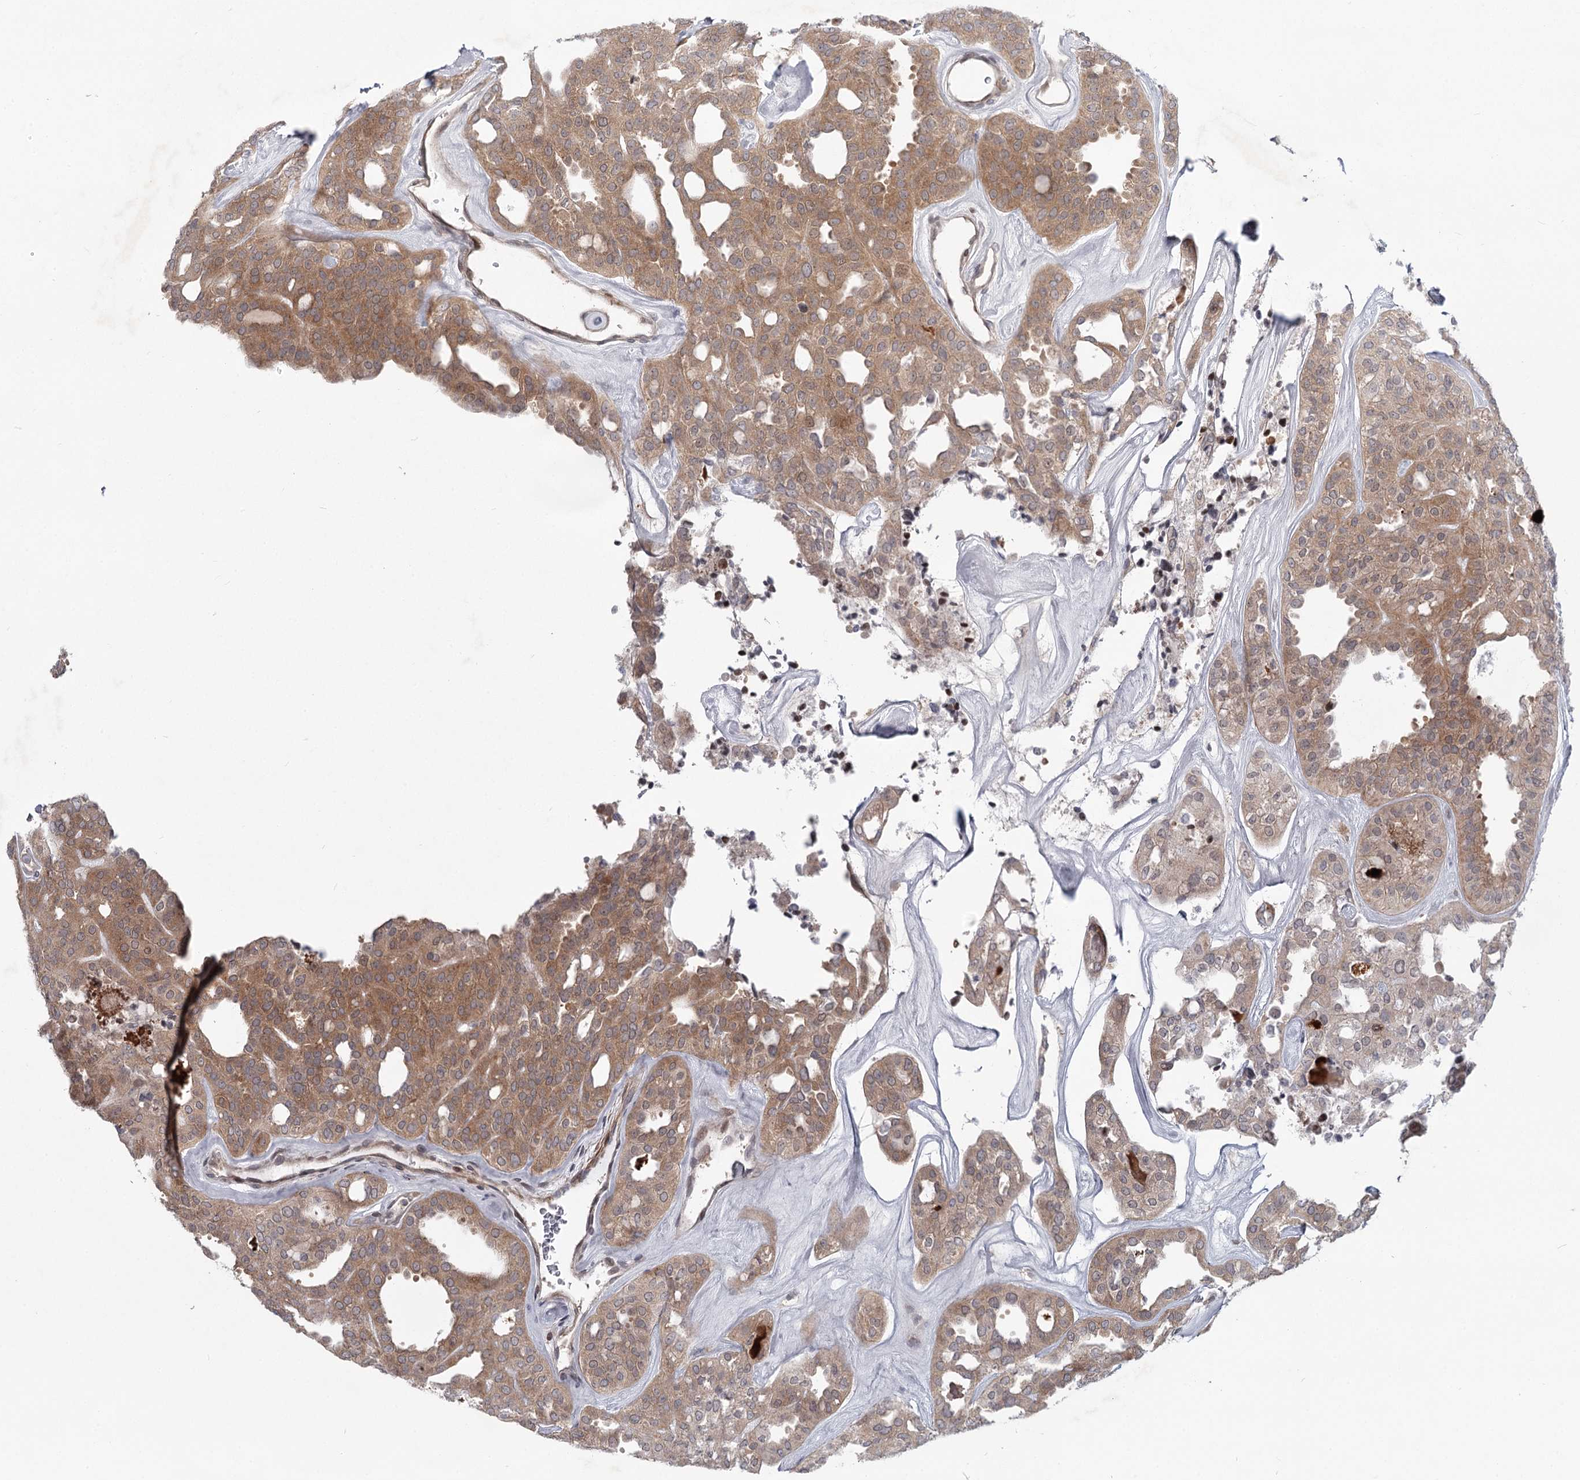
{"staining": {"intensity": "moderate", "quantity": ">75%", "location": "cytoplasmic/membranous"}, "tissue": "thyroid cancer", "cell_type": "Tumor cells", "image_type": "cancer", "snomed": [{"axis": "morphology", "description": "Follicular adenoma carcinoma, NOS"}, {"axis": "topography", "description": "Thyroid gland"}], "caption": "Tumor cells demonstrate medium levels of moderate cytoplasmic/membranous expression in approximately >75% of cells in thyroid follicular adenoma carcinoma. (DAB (3,3'-diaminobenzidine) IHC with brightfield microscopy, high magnification).", "gene": "CCNG2", "patient": {"sex": "male", "age": 75}}